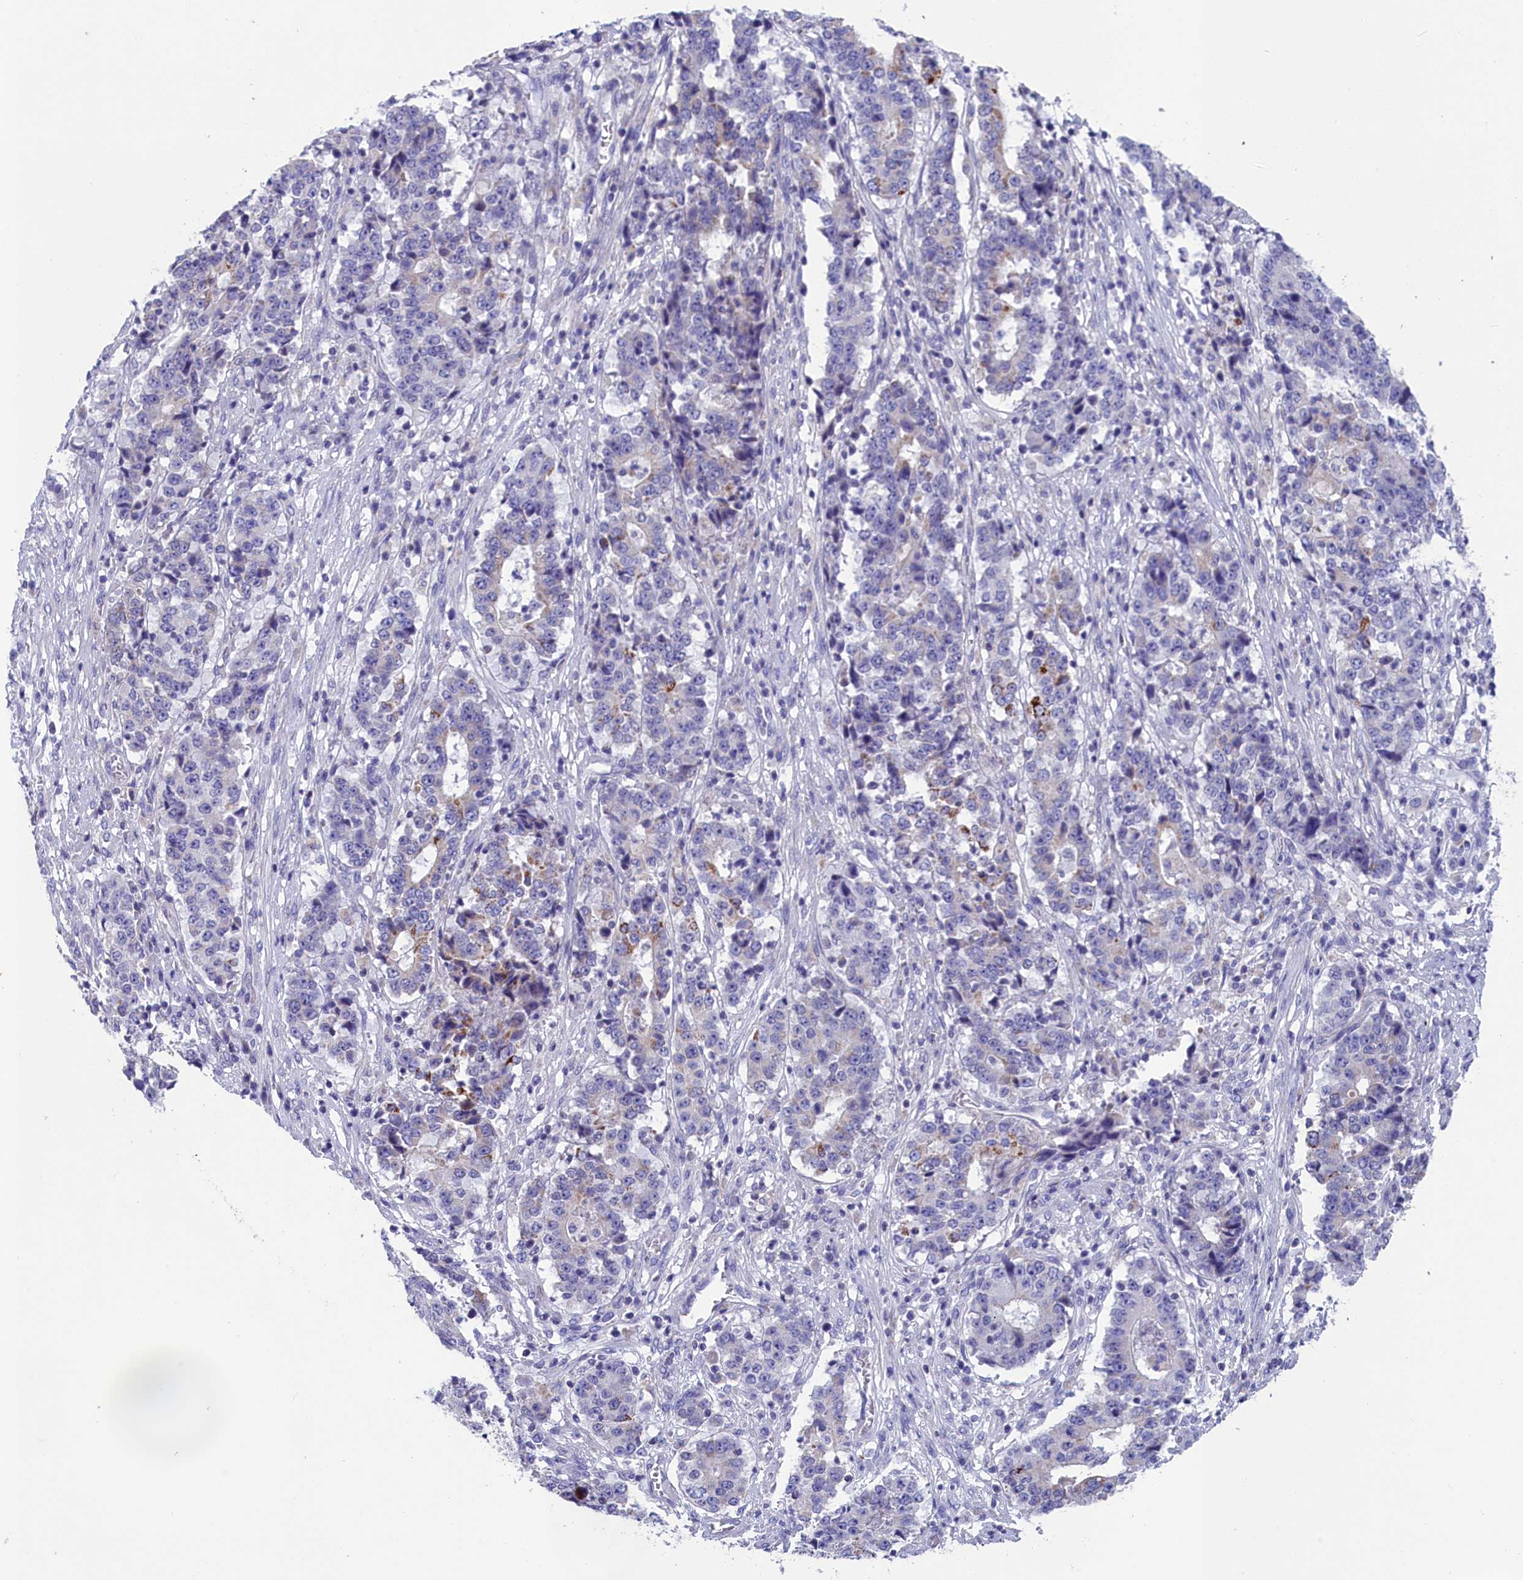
{"staining": {"intensity": "negative", "quantity": "none", "location": "none"}, "tissue": "stomach cancer", "cell_type": "Tumor cells", "image_type": "cancer", "snomed": [{"axis": "morphology", "description": "Adenocarcinoma, NOS"}, {"axis": "topography", "description": "Stomach"}], "caption": "The photomicrograph reveals no significant staining in tumor cells of adenocarcinoma (stomach).", "gene": "PRDM12", "patient": {"sex": "male", "age": 59}}